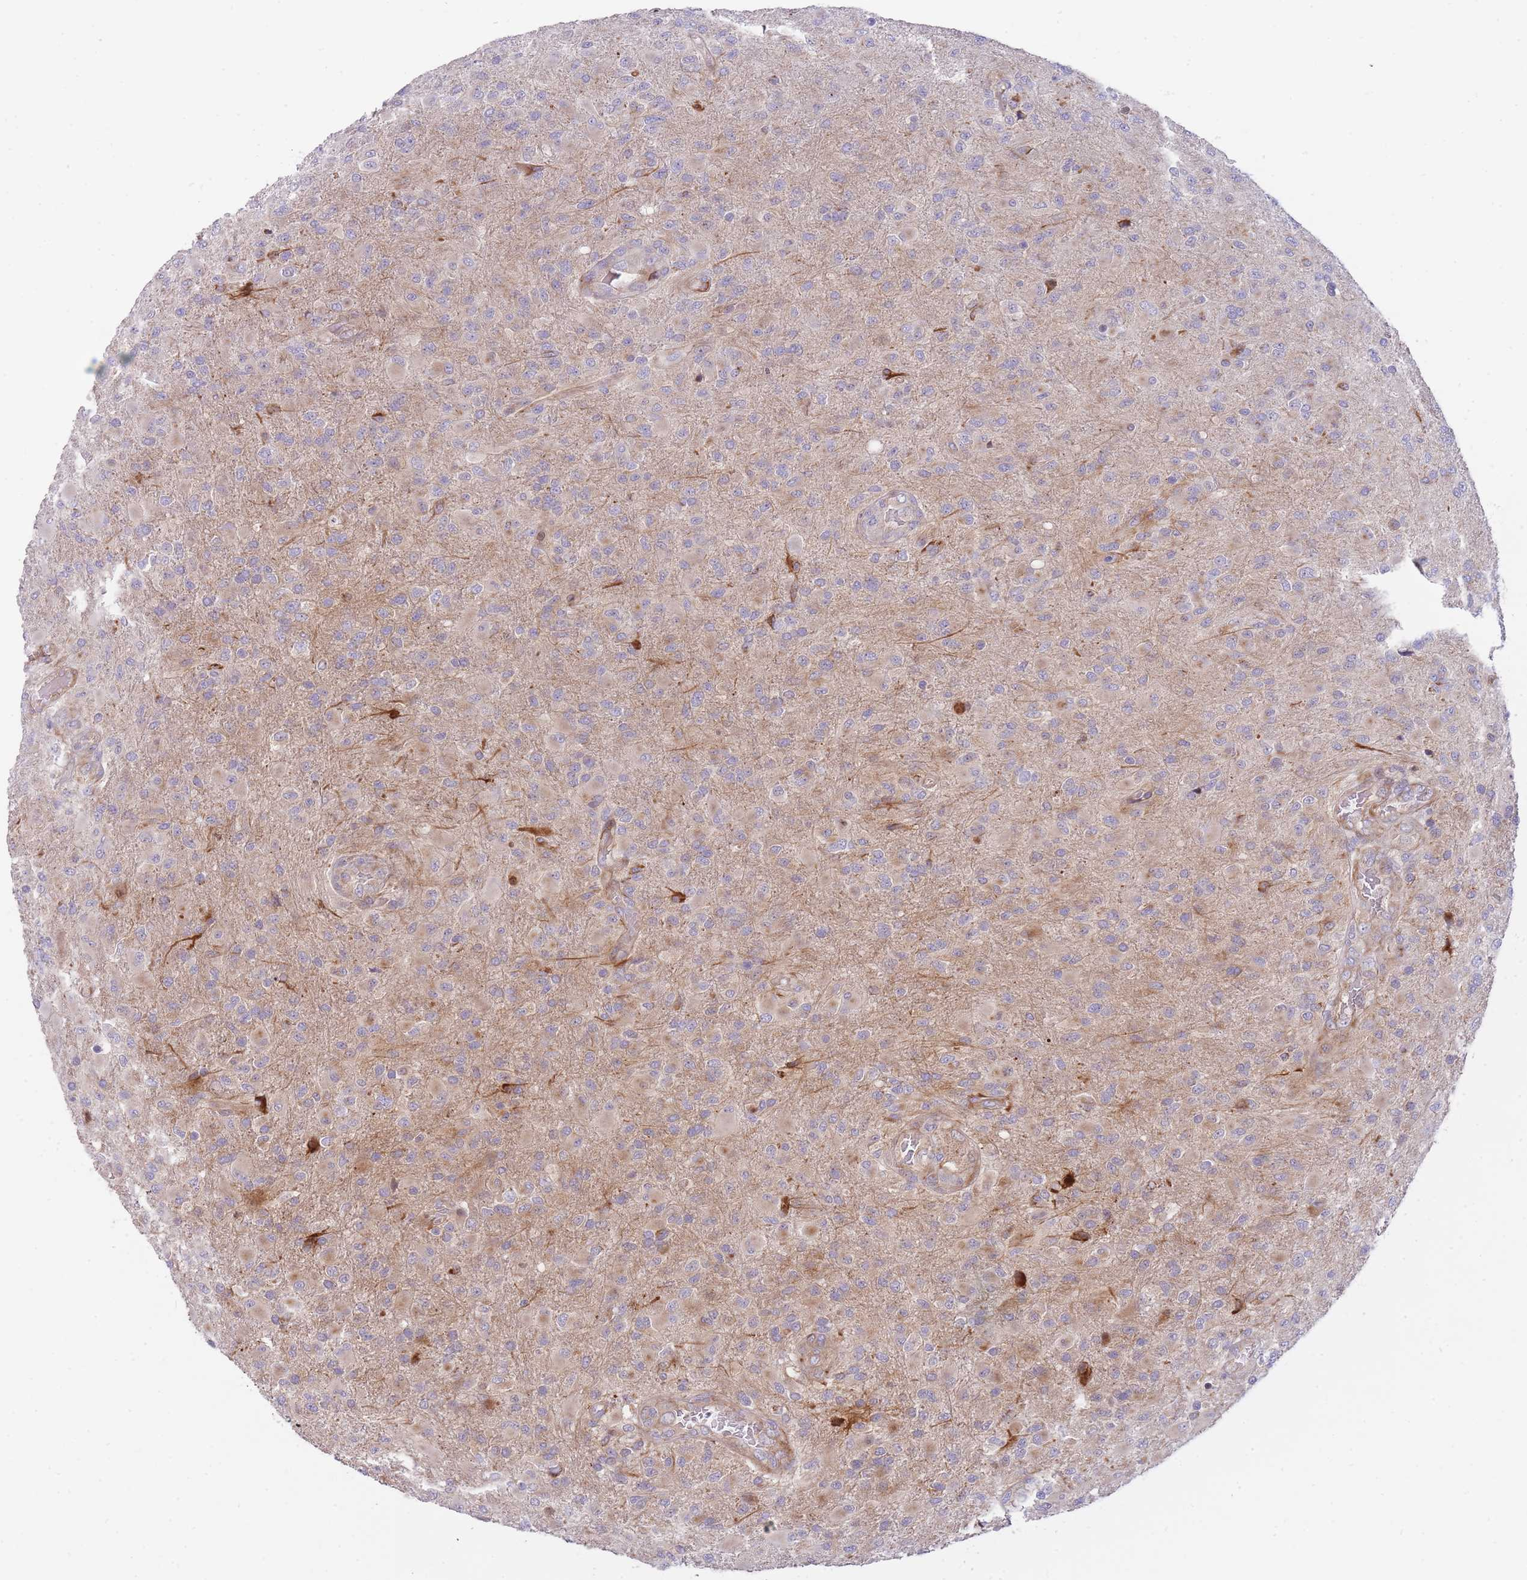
{"staining": {"intensity": "weak", "quantity": "<25%", "location": "cytoplasmic/membranous"}, "tissue": "glioma", "cell_type": "Tumor cells", "image_type": "cancer", "snomed": [{"axis": "morphology", "description": "Glioma, malignant, Low grade"}, {"axis": "topography", "description": "Brain"}], "caption": "Human glioma stained for a protein using IHC displays no expression in tumor cells.", "gene": "ATP5MC2", "patient": {"sex": "male", "age": 65}}